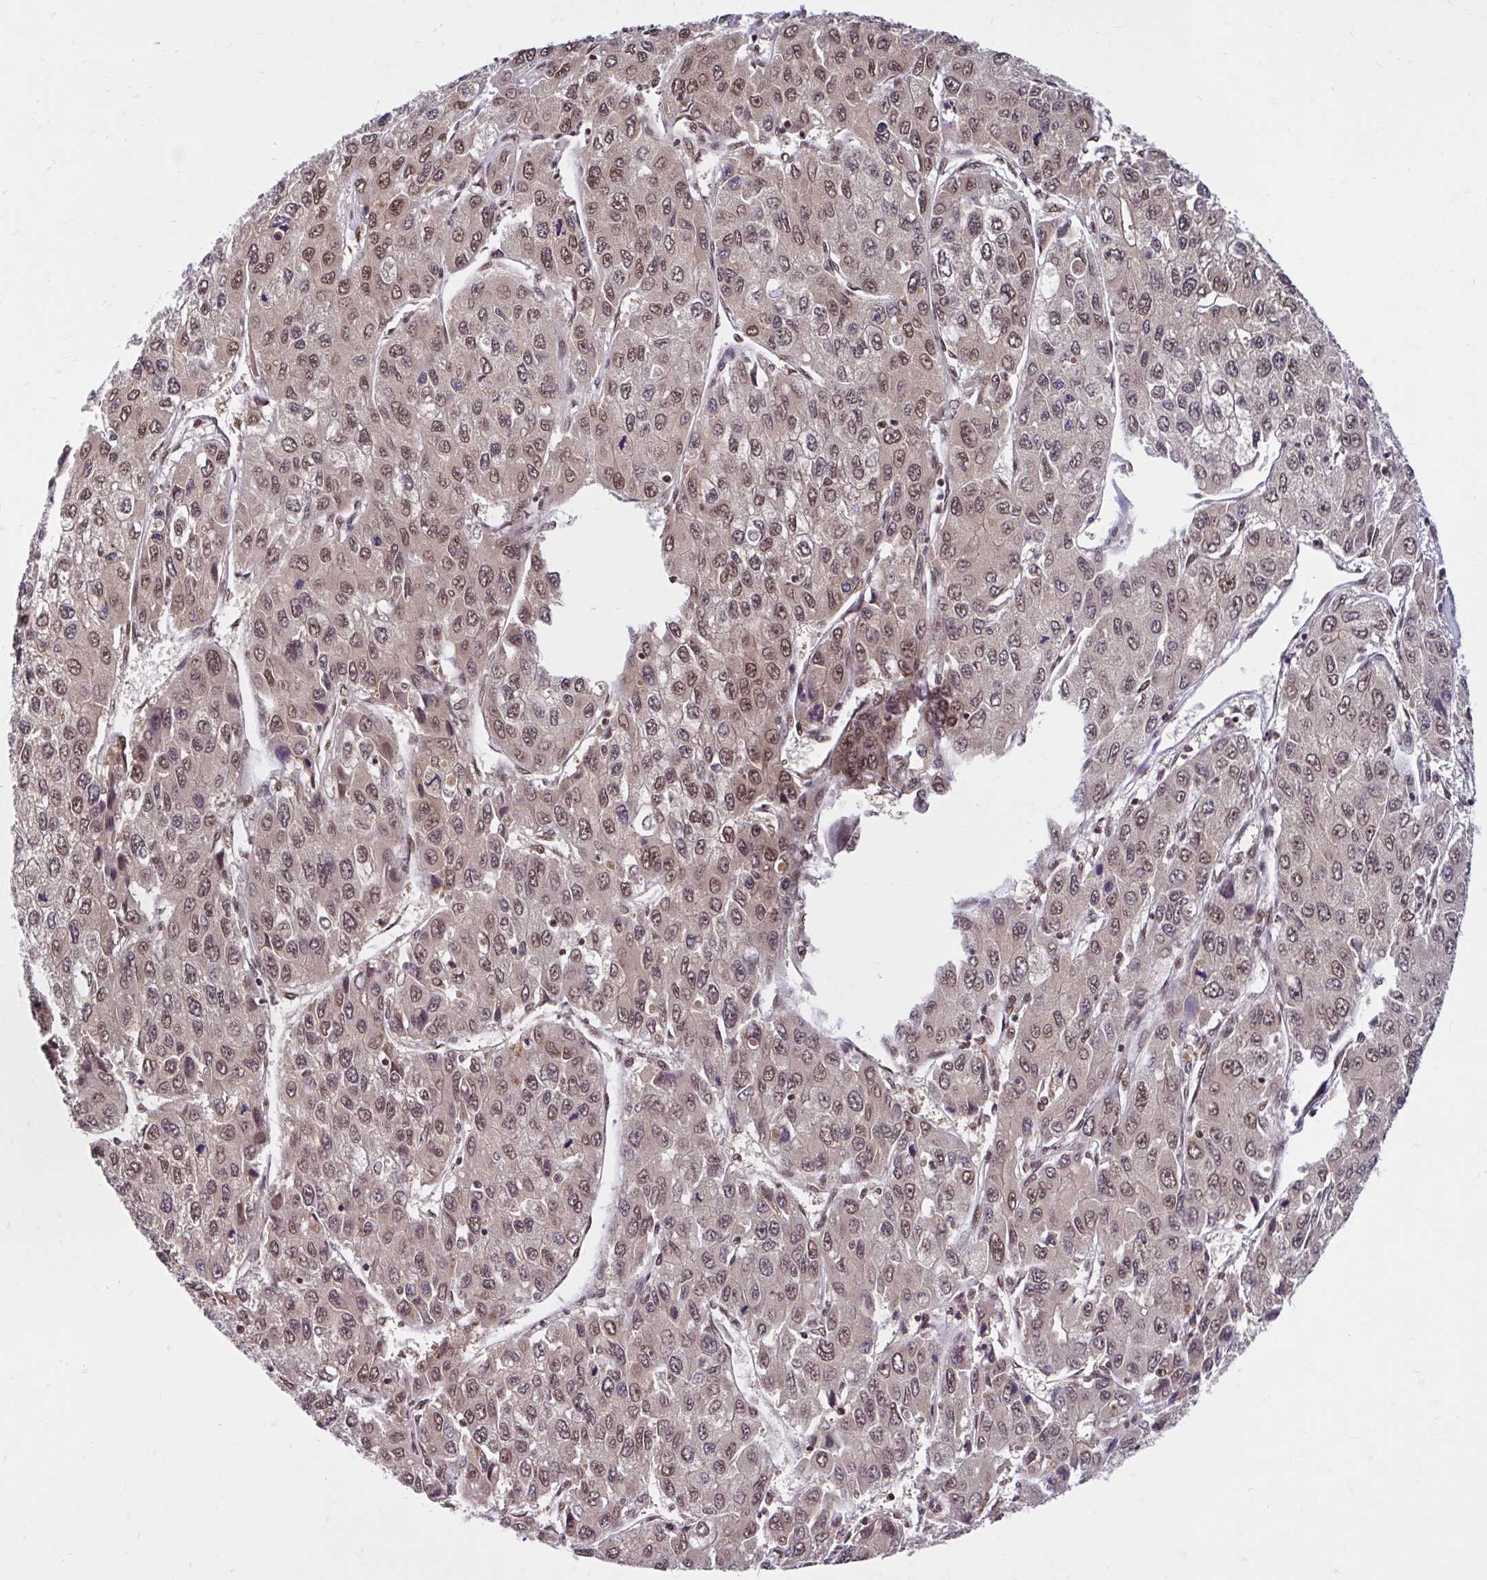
{"staining": {"intensity": "moderate", "quantity": ">75%", "location": "nuclear"}, "tissue": "liver cancer", "cell_type": "Tumor cells", "image_type": "cancer", "snomed": [{"axis": "morphology", "description": "Carcinoma, Hepatocellular, NOS"}, {"axis": "topography", "description": "Liver"}], "caption": "A brown stain shows moderate nuclear staining of a protein in liver cancer tumor cells.", "gene": "ABCA9", "patient": {"sex": "female", "age": 66}}